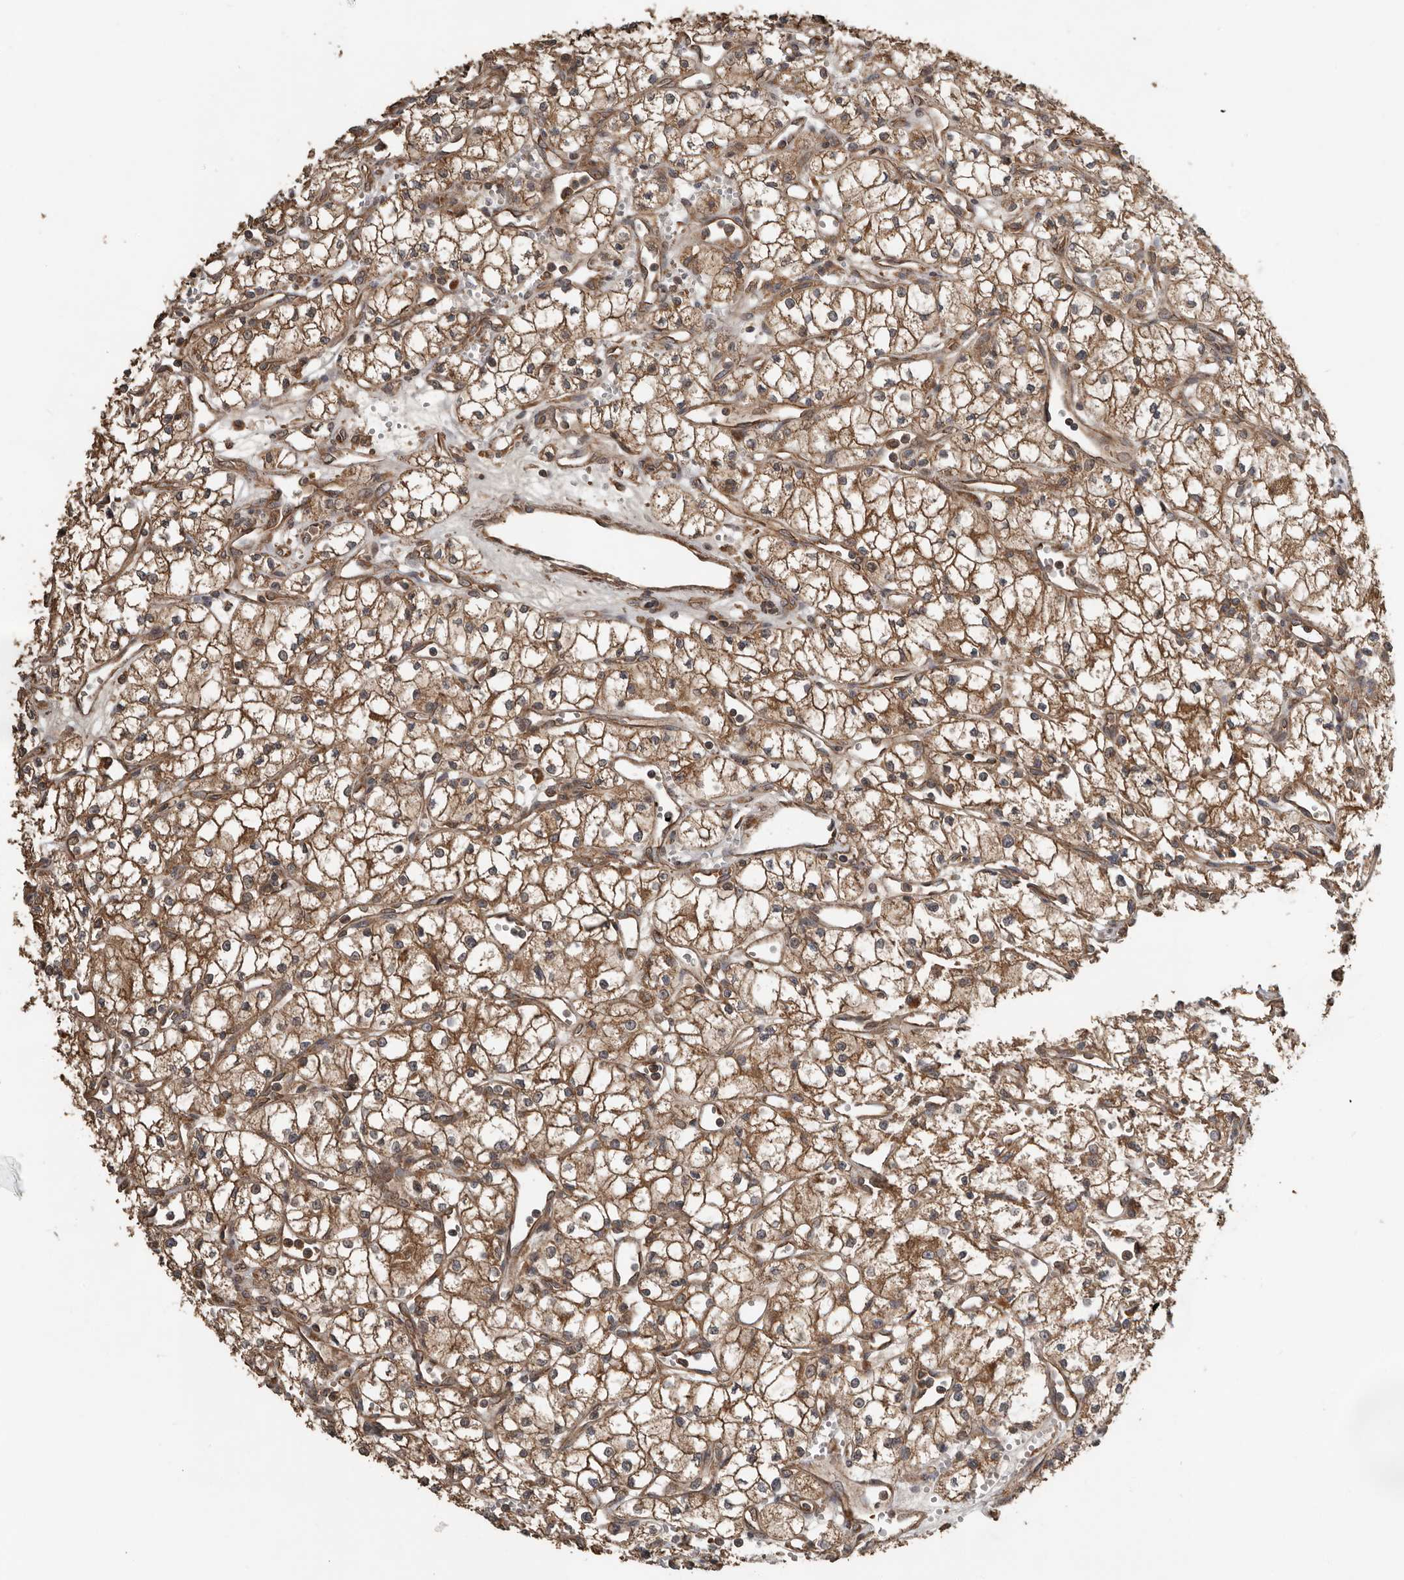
{"staining": {"intensity": "moderate", "quantity": ">75%", "location": "cytoplasmic/membranous"}, "tissue": "renal cancer", "cell_type": "Tumor cells", "image_type": "cancer", "snomed": [{"axis": "morphology", "description": "Adenocarcinoma, NOS"}, {"axis": "topography", "description": "Kidney"}], "caption": "Human adenocarcinoma (renal) stained with a protein marker displays moderate staining in tumor cells.", "gene": "RNF207", "patient": {"sex": "male", "age": 59}}